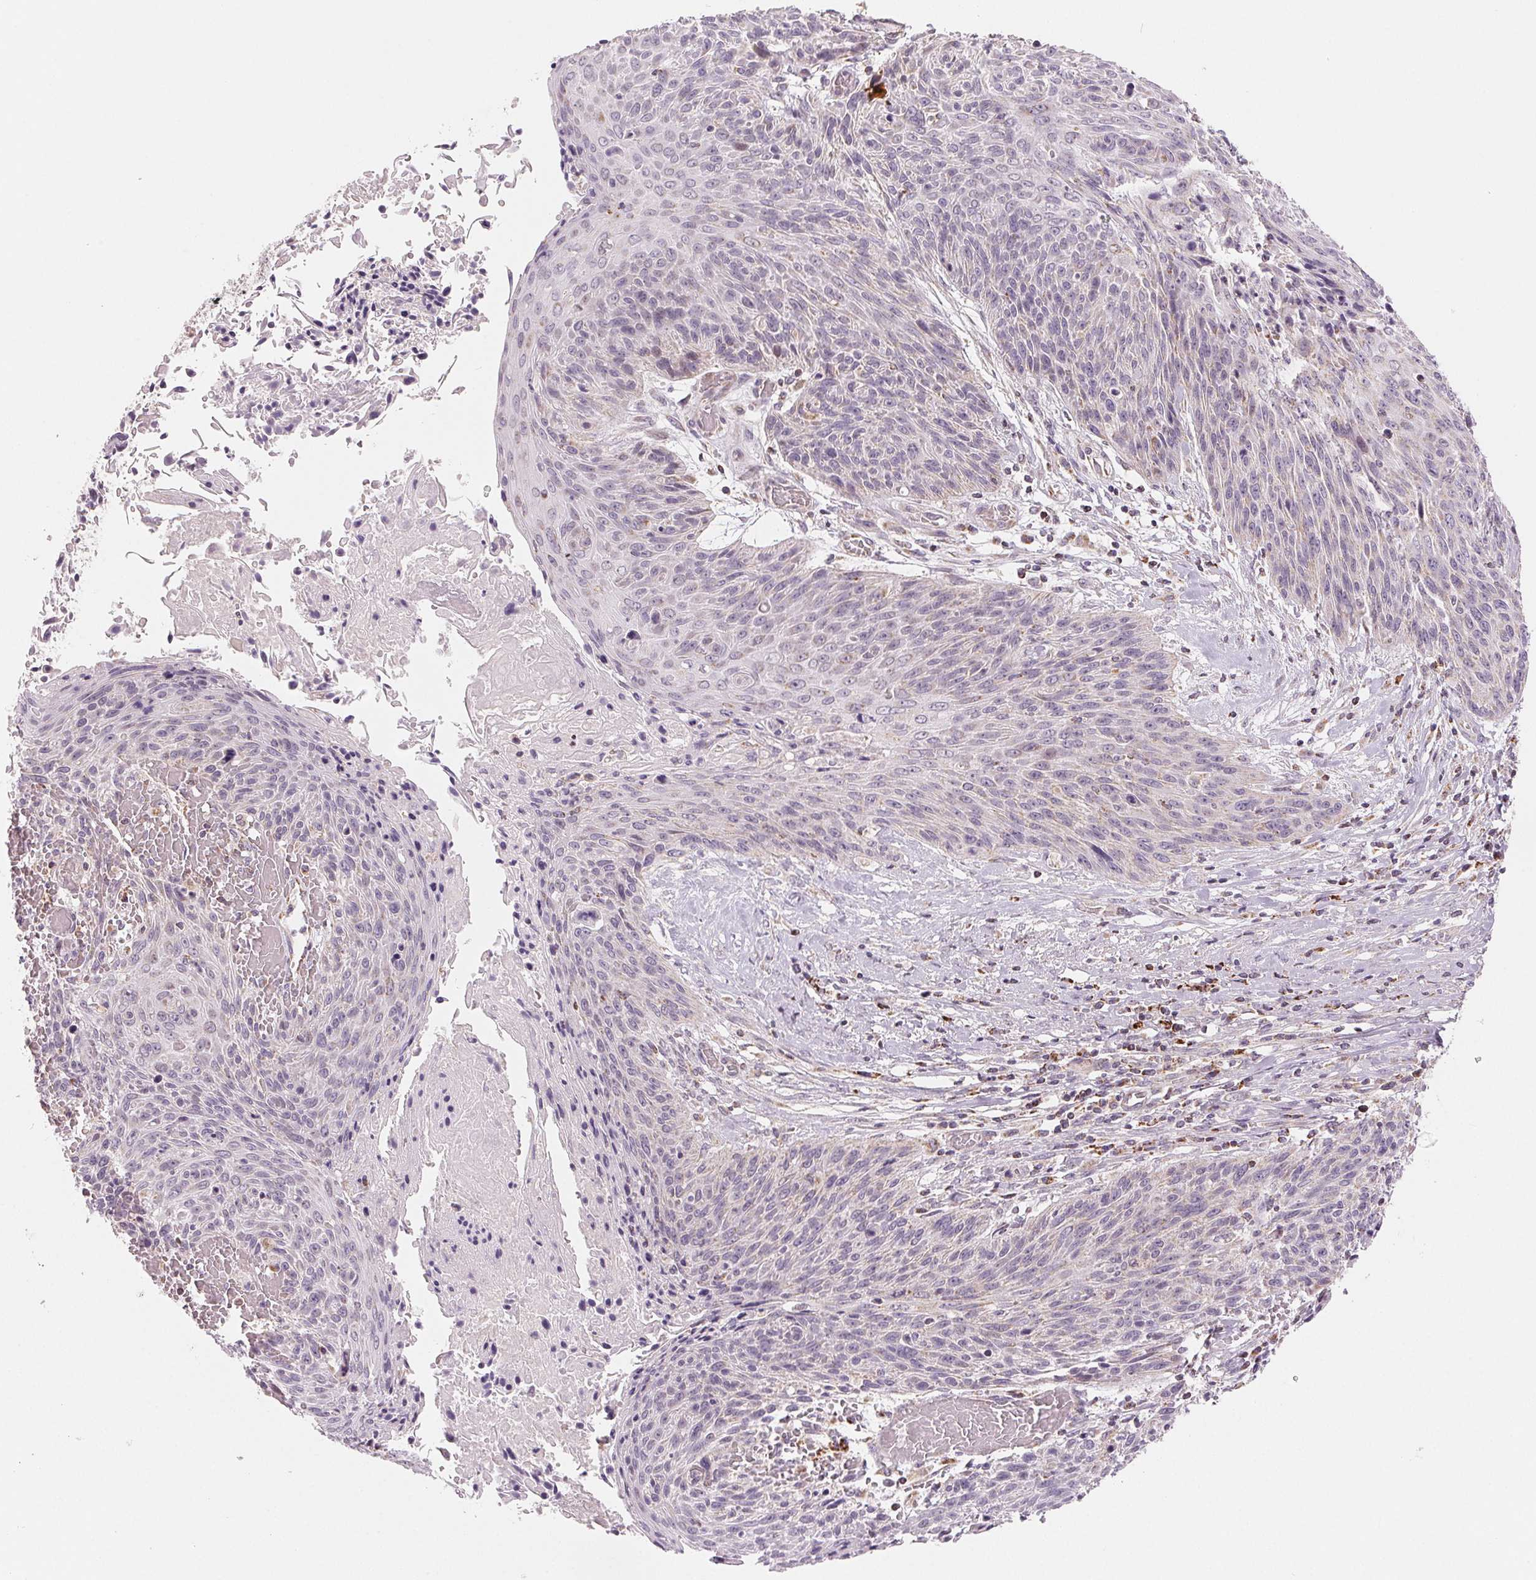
{"staining": {"intensity": "negative", "quantity": "none", "location": "none"}, "tissue": "cervical cancer", "cell_type": "Tumor cells", "image_type": "cancer", "snomed": [{"axis": "morphology", "description": "Squamous cell carcinoma, NOS"}, {"axis": "topography", "description": "Cervix"}], "caption": "A high-resolution histopathology image shows immunohistochemistry (IHC) staining of cervical squamous cell carcinoma, which exhibits no significant staining in tumor cells.", "gene": "HINT2", "patient": {"sex": "female", "age": 45}}